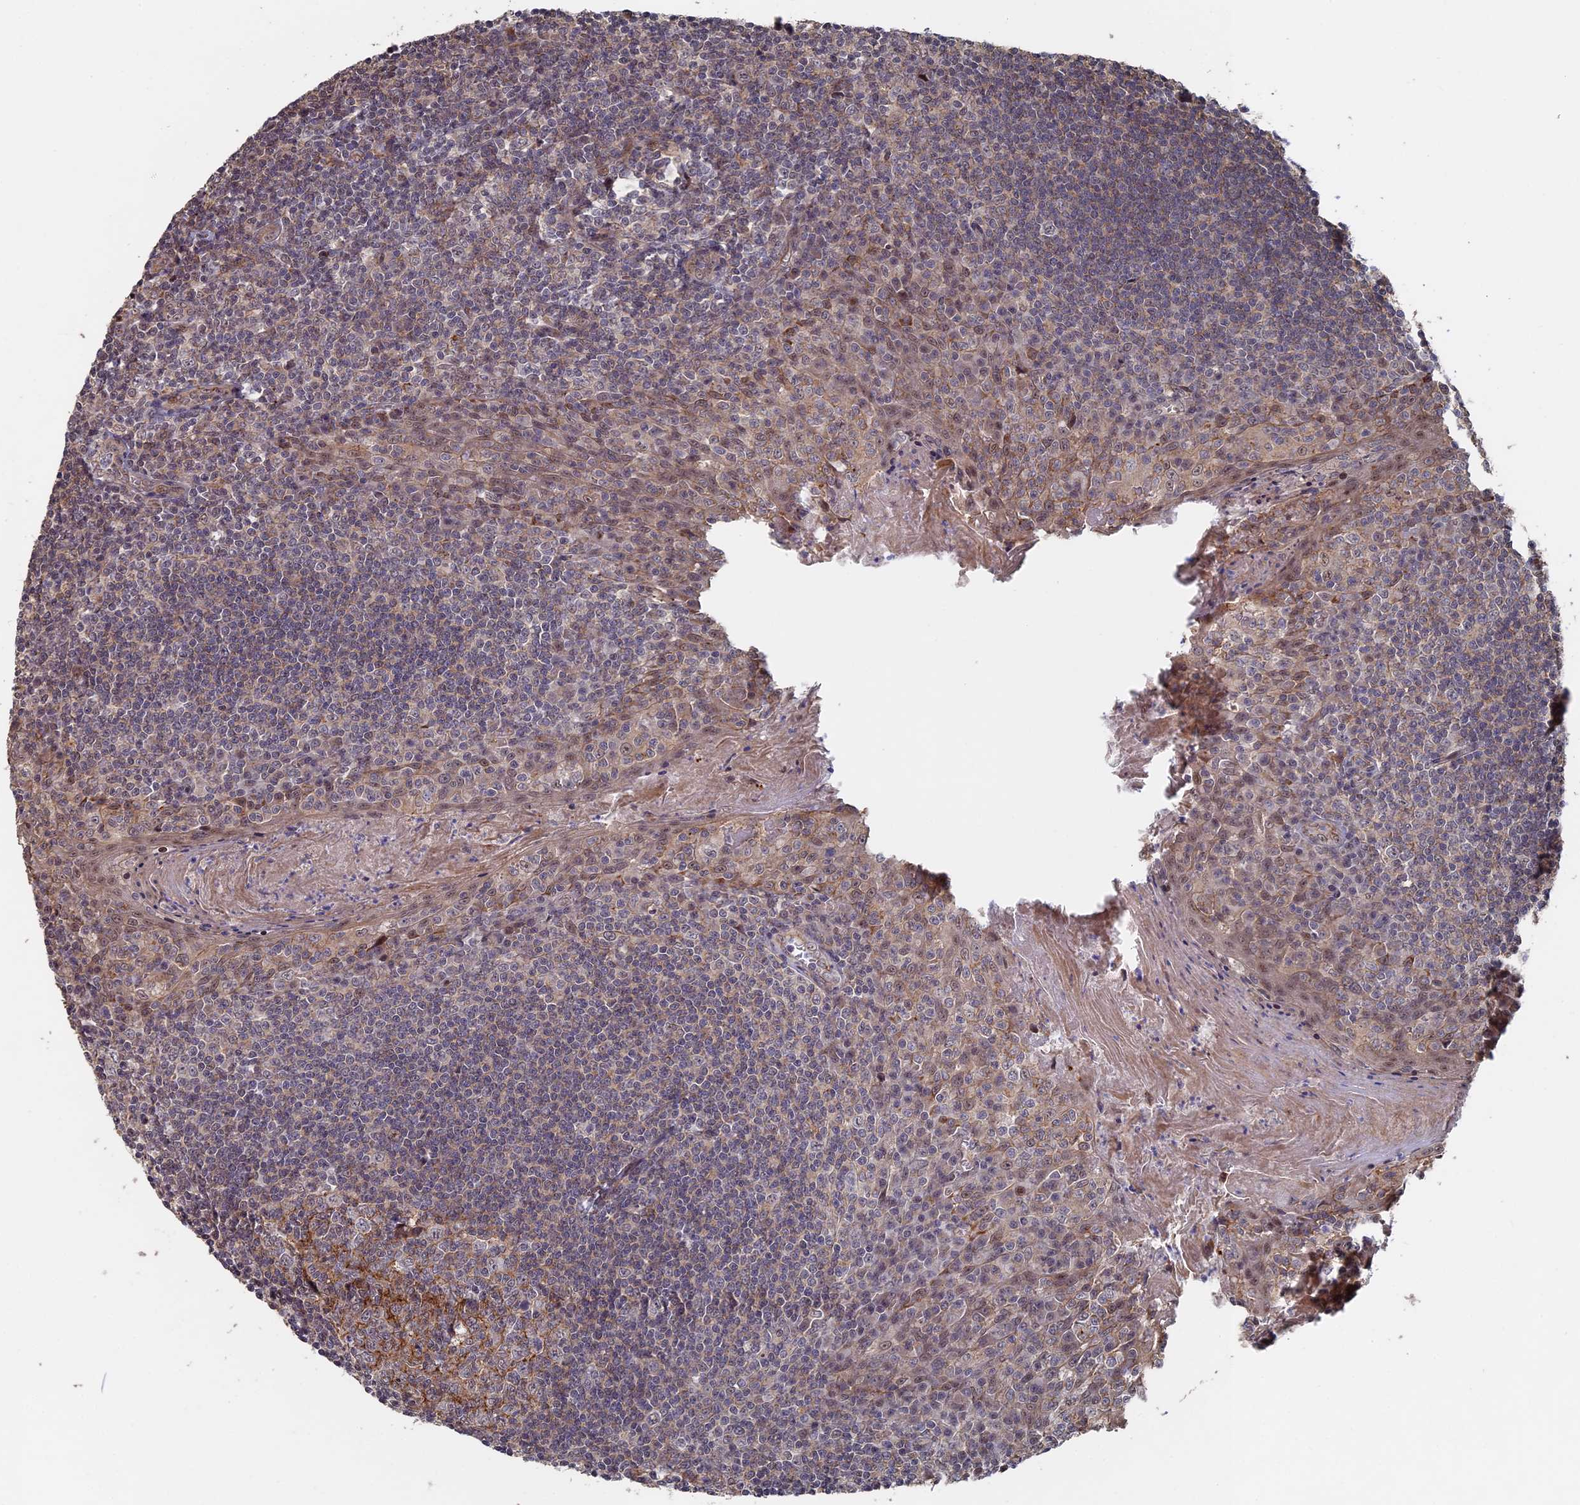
{"staining": {"intensity": "weak", "quantity": "25%-75%", "location": "cytoplasmic/membranous"}, "tissue": "tonsil", "cell_type": "Germinal center cells", "image_type": "normal", "snomed": [{"axis": "morphology", "description": "Normal tissue, NOS"}, {"axis": "topography", "description": "Tonsil"}], "caption": "Unremarkable tonsil demonstrates weak cytoplasmic/membranous staining in about 25%-75% of germinal center cells, visualized by immunohistochemistry. Using DAB (brown) and hematoxylin (blue) stains, captured at high magnification using brightfield microscopy.", "gene": "KIAA1328", "patient": {"sex": "male", "age": 27}}